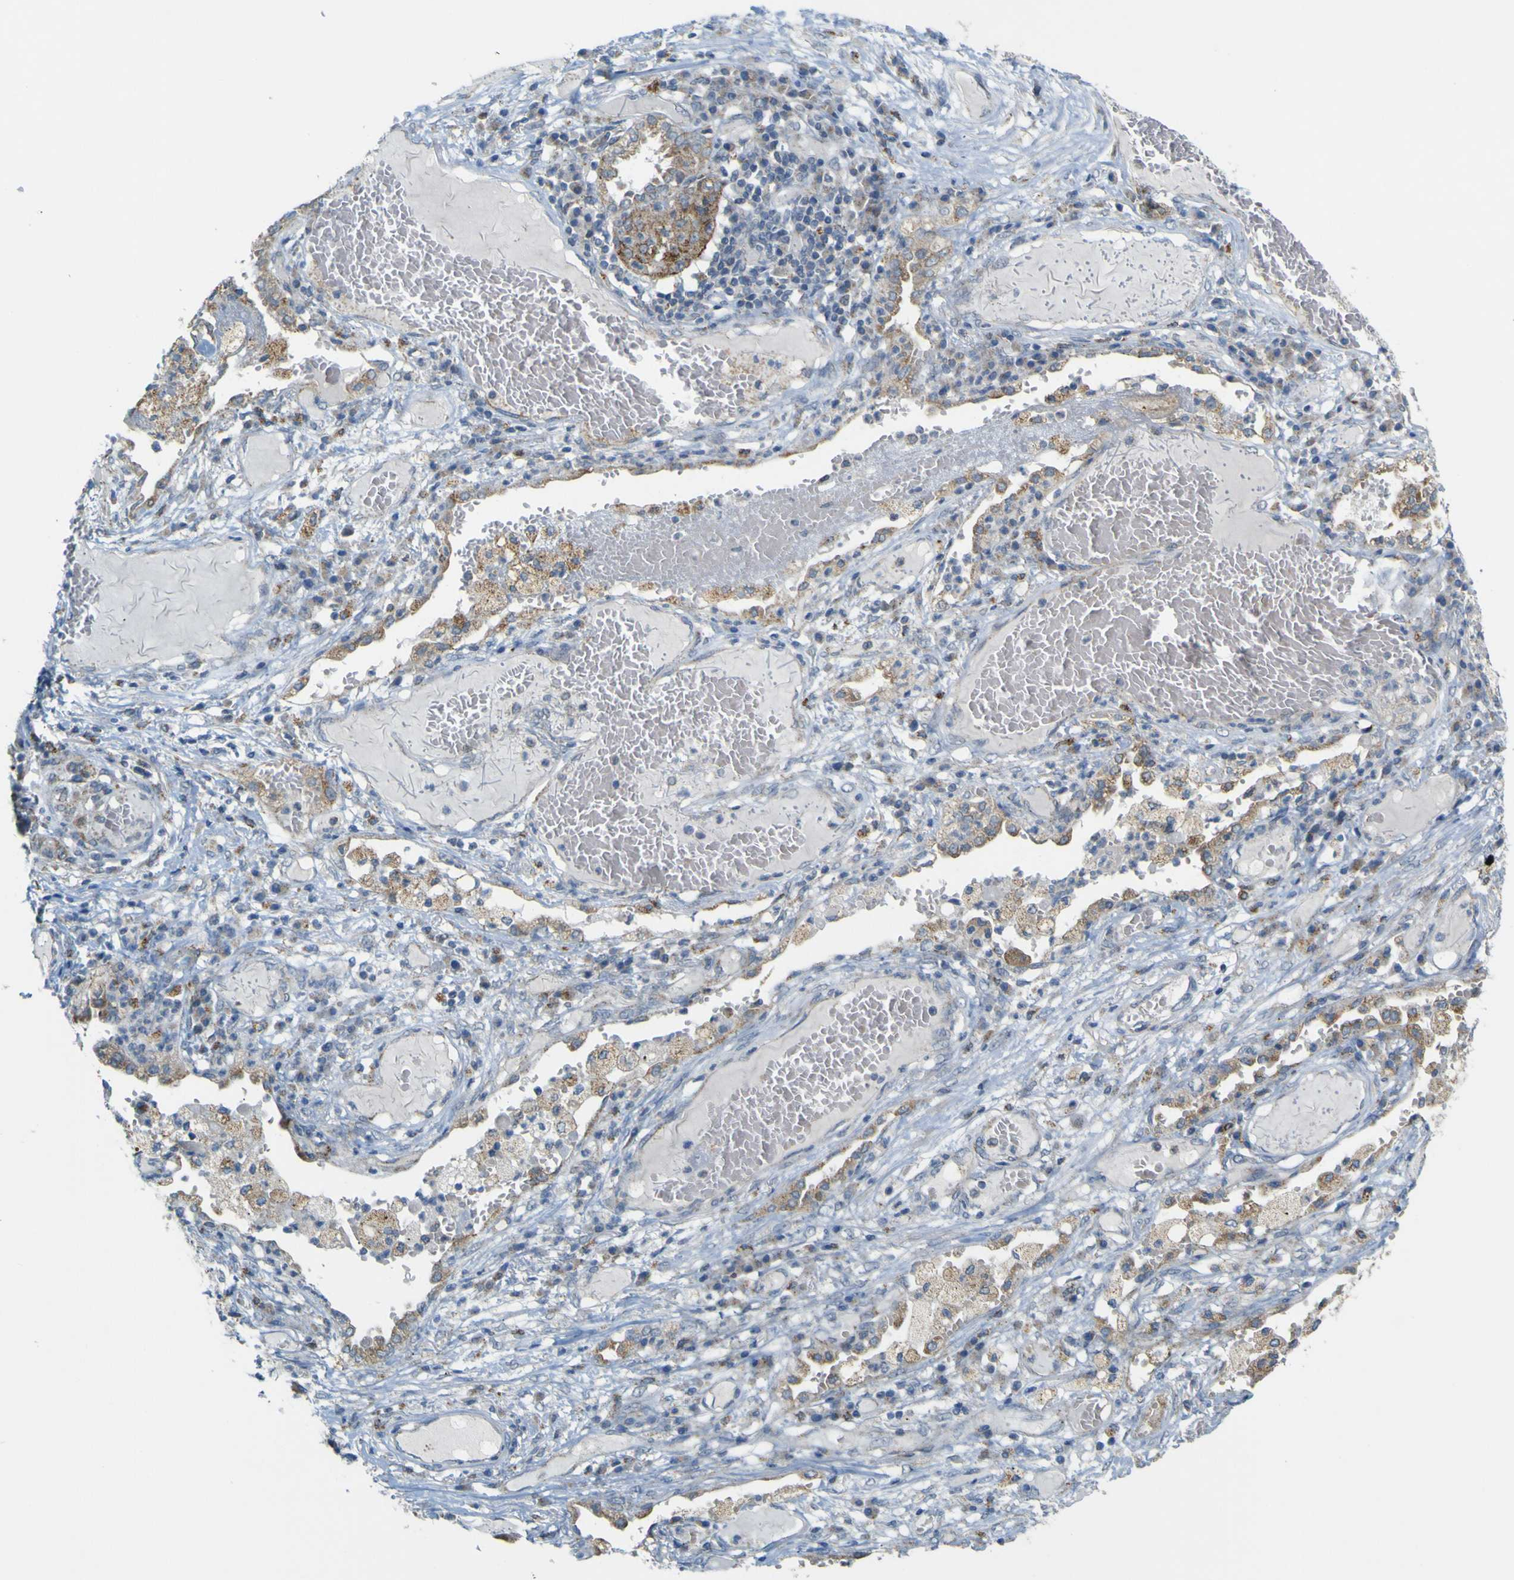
{"staining": {"intensity": "weak", "quantity": ">75%", "location": "cytoplasmic/membranous"}, "tissue": "lung cancer", "cell_type": "Tumor cells", "image_type": "cancer", "snomed": [{"axis": "morphology", "description": "Squamous cell carcinoma, NOS"}, {"axis": "topography", "description": "Lung"}], "caption": "Immunohistochemical staining of human lung cancer (squamous cell carcinoma) reveals low levels of weak cytoplasmic/membranous protein expression in approximately >75% of tumor cells.", "gene": "ACBD5", "patient": {"sex": "male", "age": 71}}